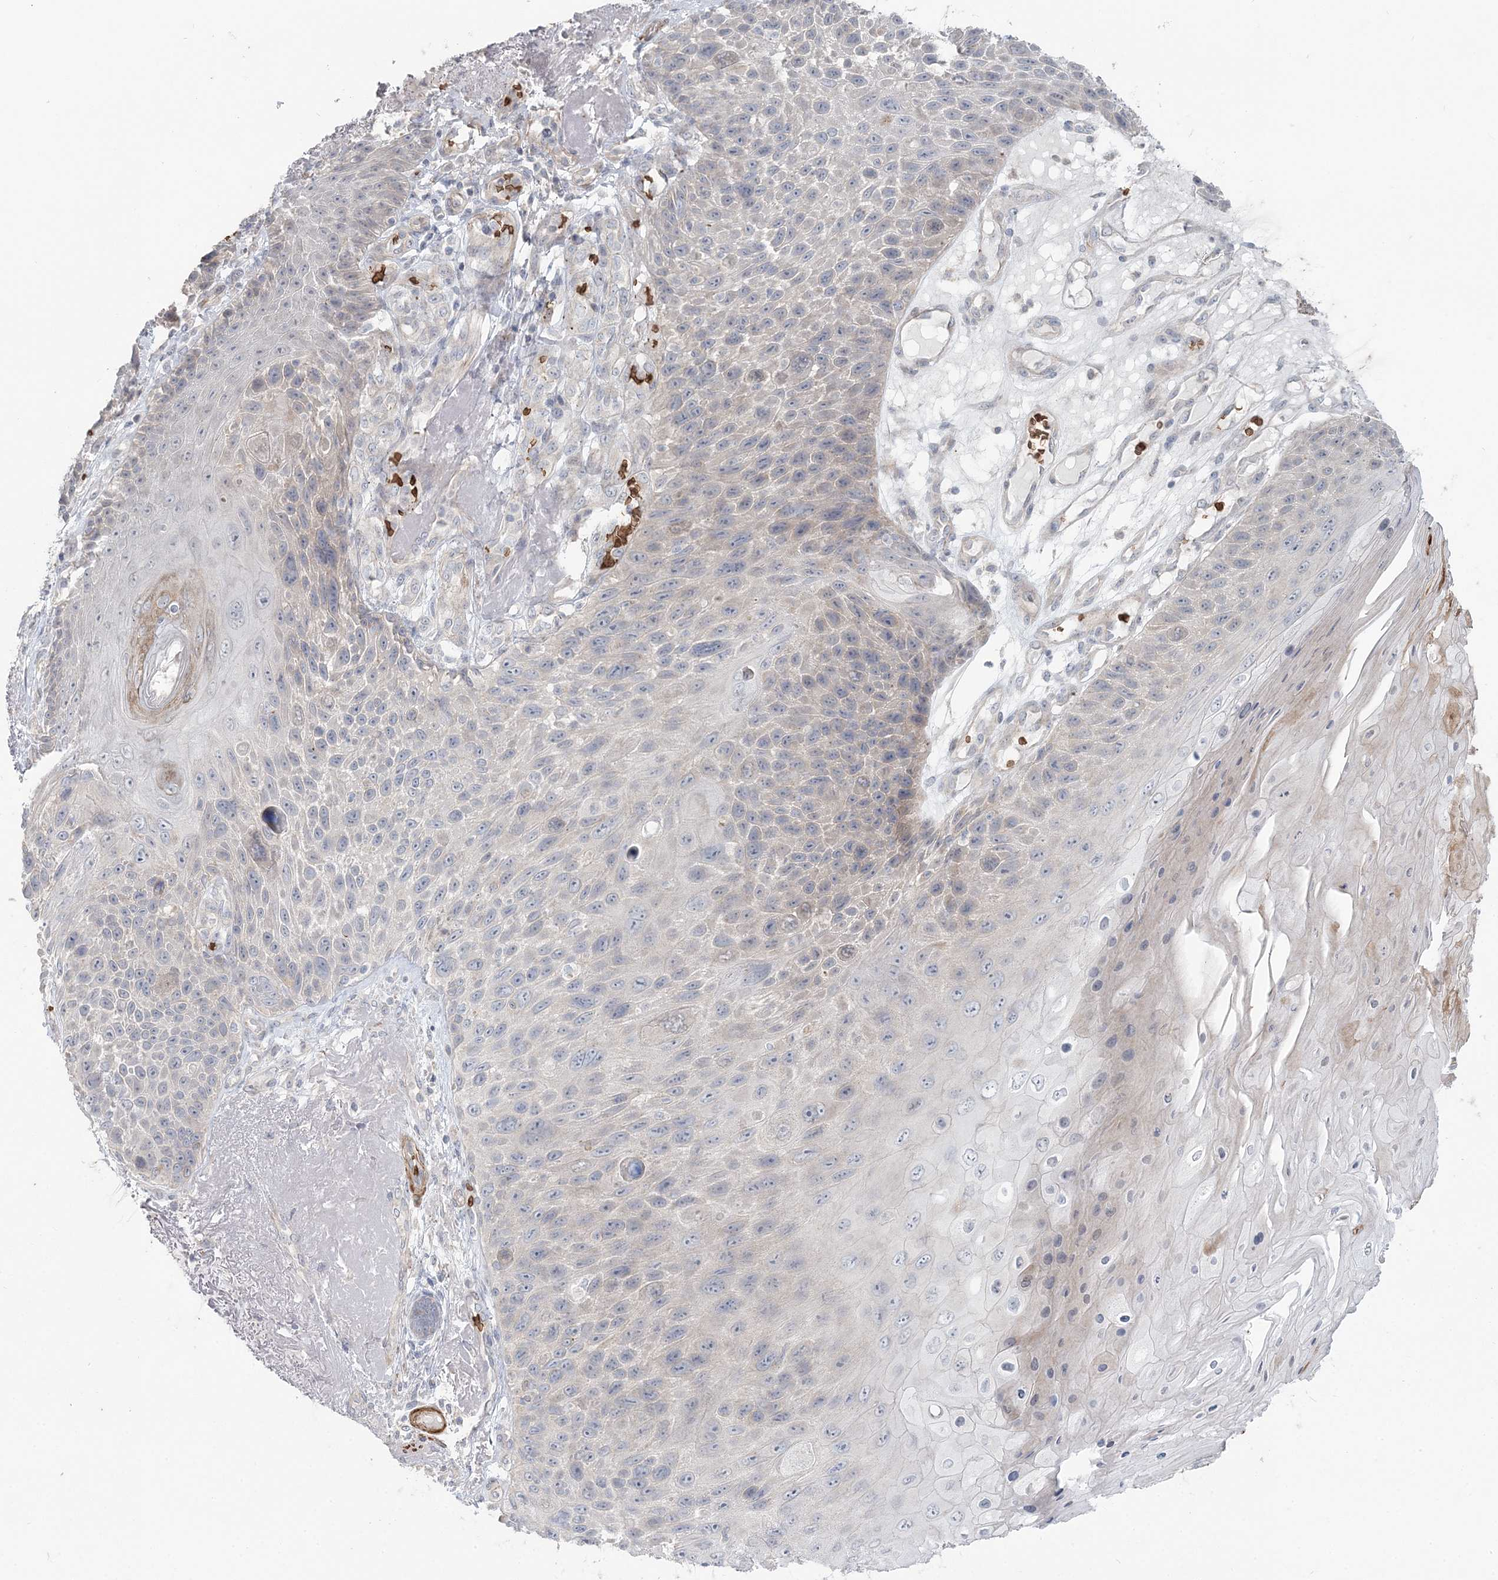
{"staining": {"intensity": "negative", "quantity": "none", "location": "none"}, "tissue": "skin cancer", "cell_type": "Tumor cells", "image_type": "cancer", "snomed": [{"axis": "morphology", "description": "Squamous cell carcinoma, NOS"}, {"axis": "topography", "description": "Skin"}], "caption": "The histopathology image reveals no significant staining in tumor cells of skin cancer.", "gene": "SERINC1", "patient": {"sex": "female", "age": 88}}